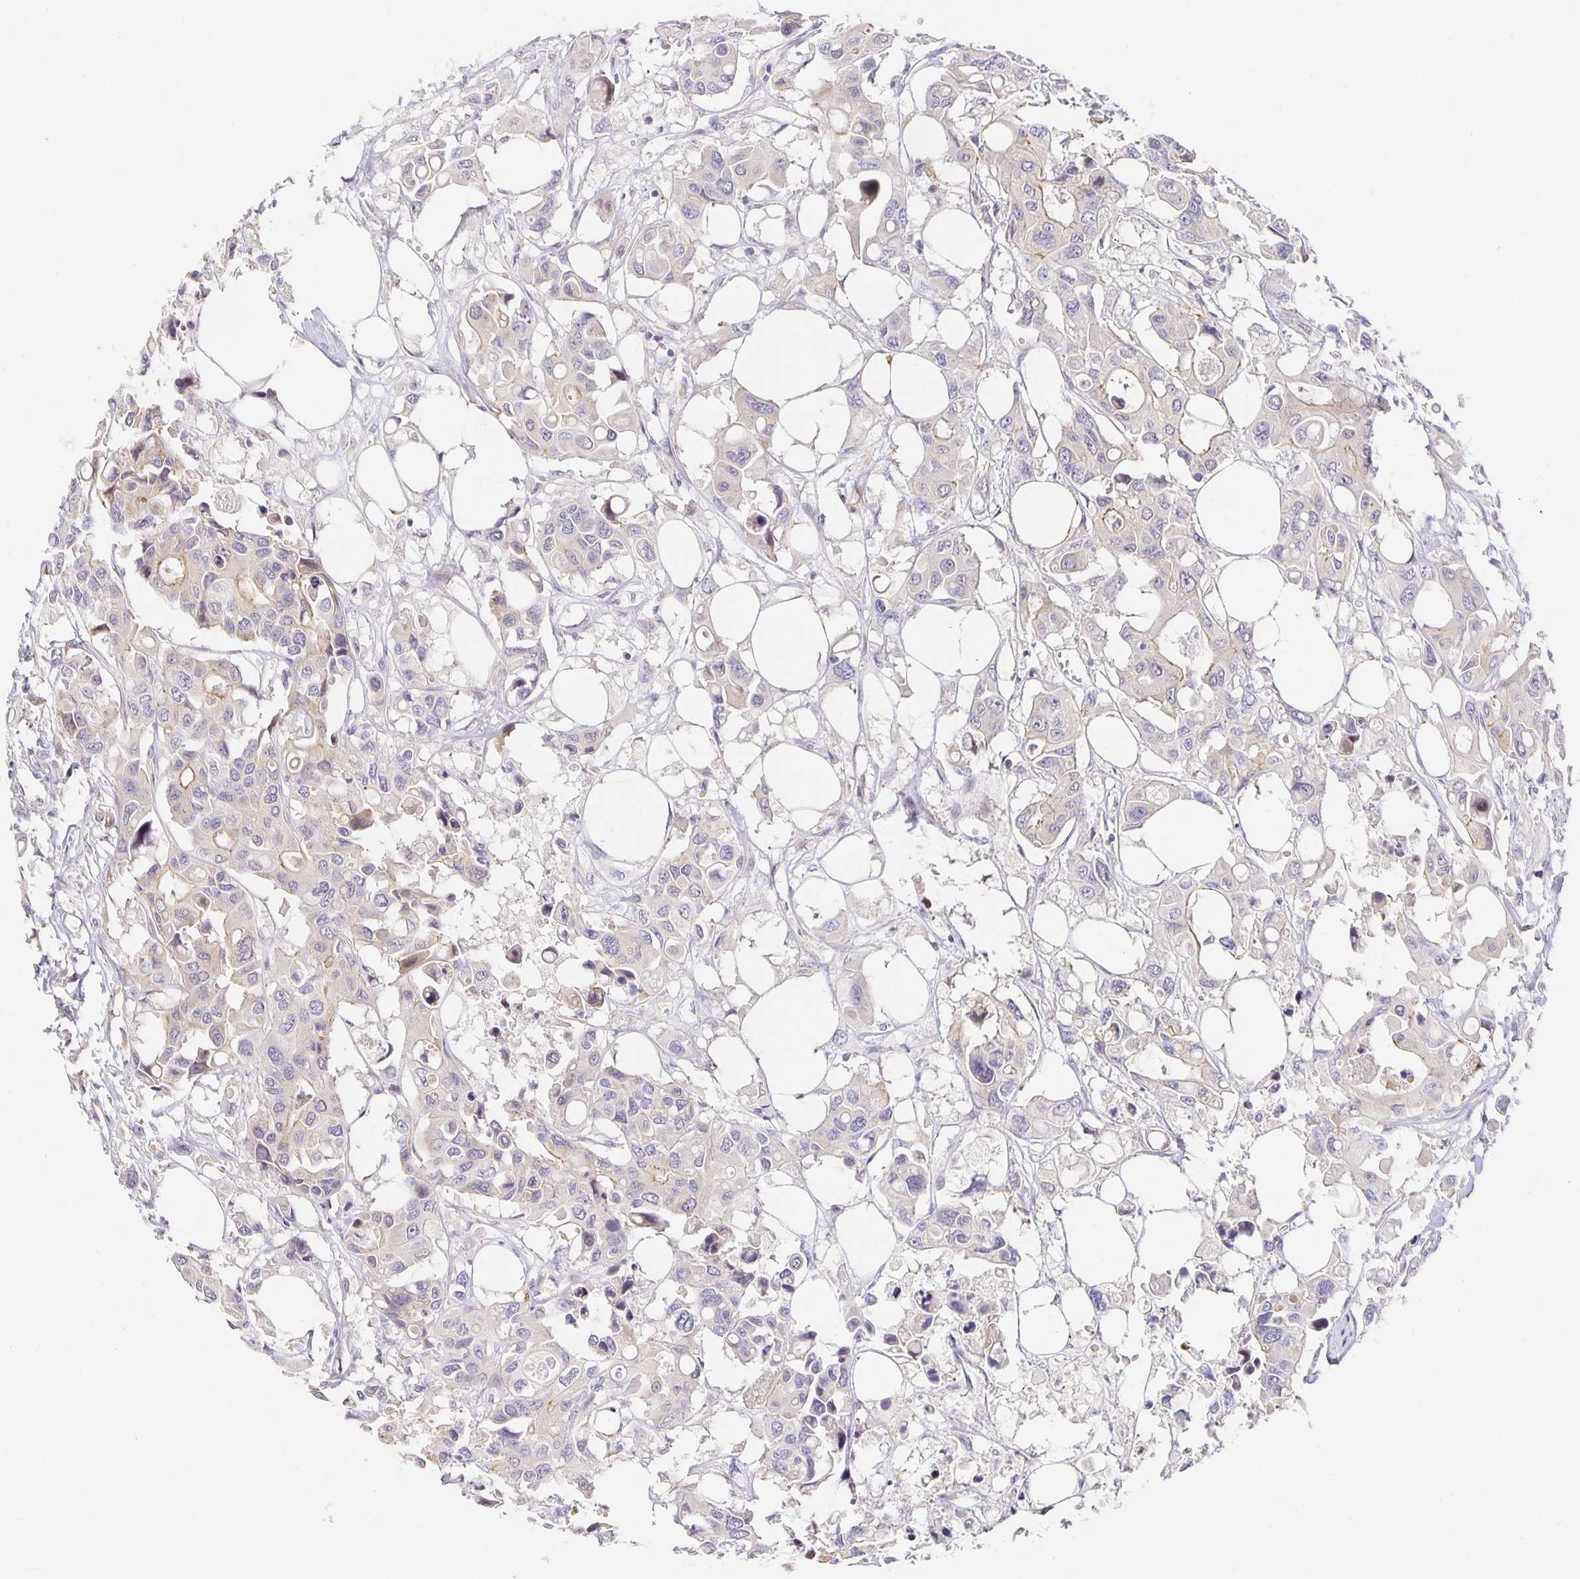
{"staining": {"intensity": "negative", "quantity": "none", "location": "none"}, "tissue": "colorectal cancer", "cell_type": "Tumor cells", "image_type": "cancer", "snomed": [{"axis": "morphology", "description": "Adenocarcinoma, NOS"}, {"axis": "topography", "description": "Colon"}], "caption": "Tumor cells show no significant positivity in colorectal cancer (adenocarcinoma).", "gene": "TJP3", "patient": {"sex": "male", "age": 77}}